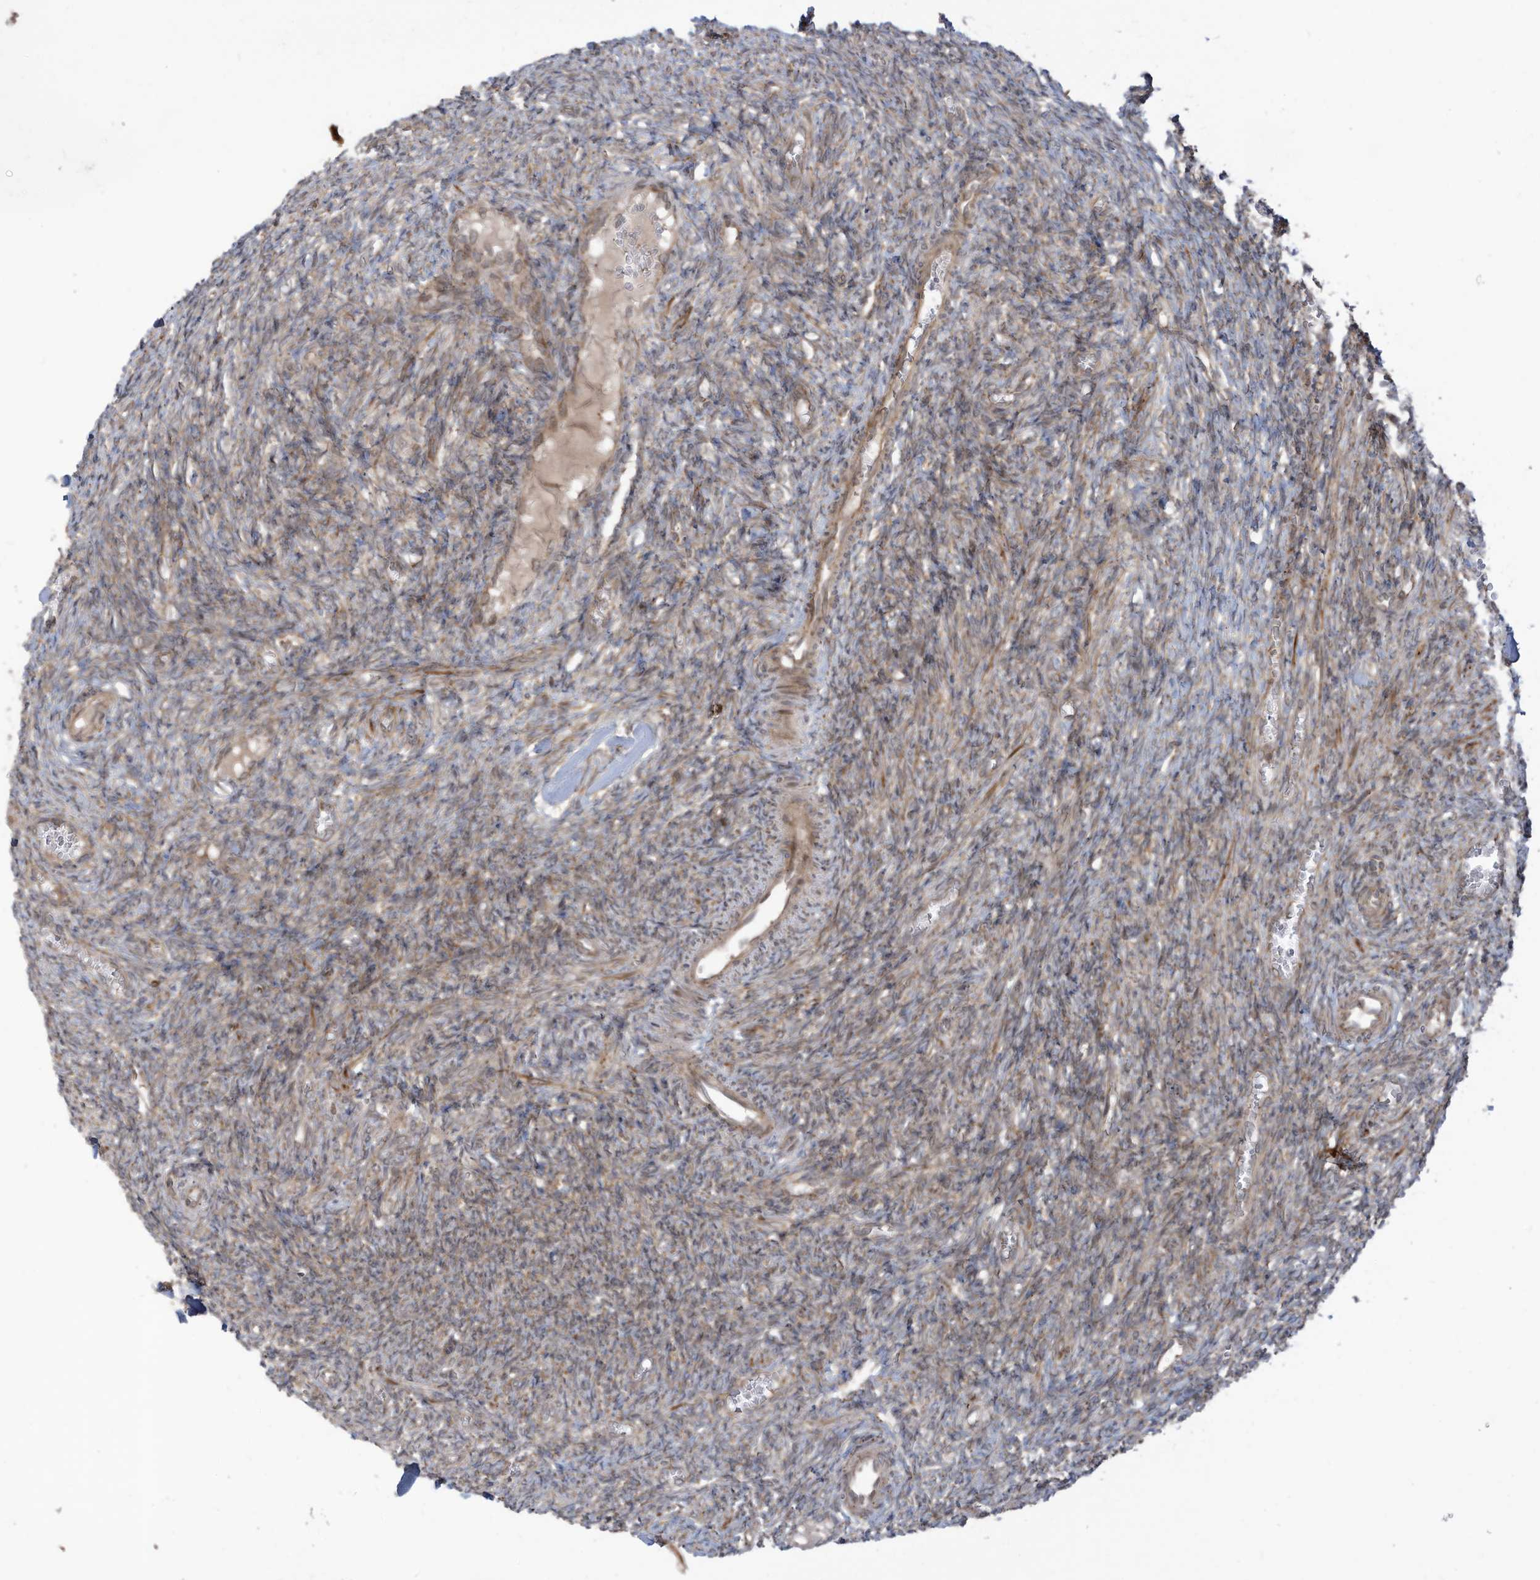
{"staining": {"intensity": "weak", "quantity": "25%-75%", "location": "cytoplasmic/membranous"}, "tissue": "ovary", "cell_type": "Ovarian stroma cells", "image_type": "normal", "snomed": [{"axis": "morphology", "description": "Normal tissue, NOS"}, {"axis": "topography", "description": "Ovary"}], "caption": "This is a micrograph of immunohistochemistry staining of benign ovary, which shows weak expression in the cytoplasmic/membranous of ovarian stroma cells.", "gene": "TRIM67", "patient": {"sex": "female", "age": 27}}